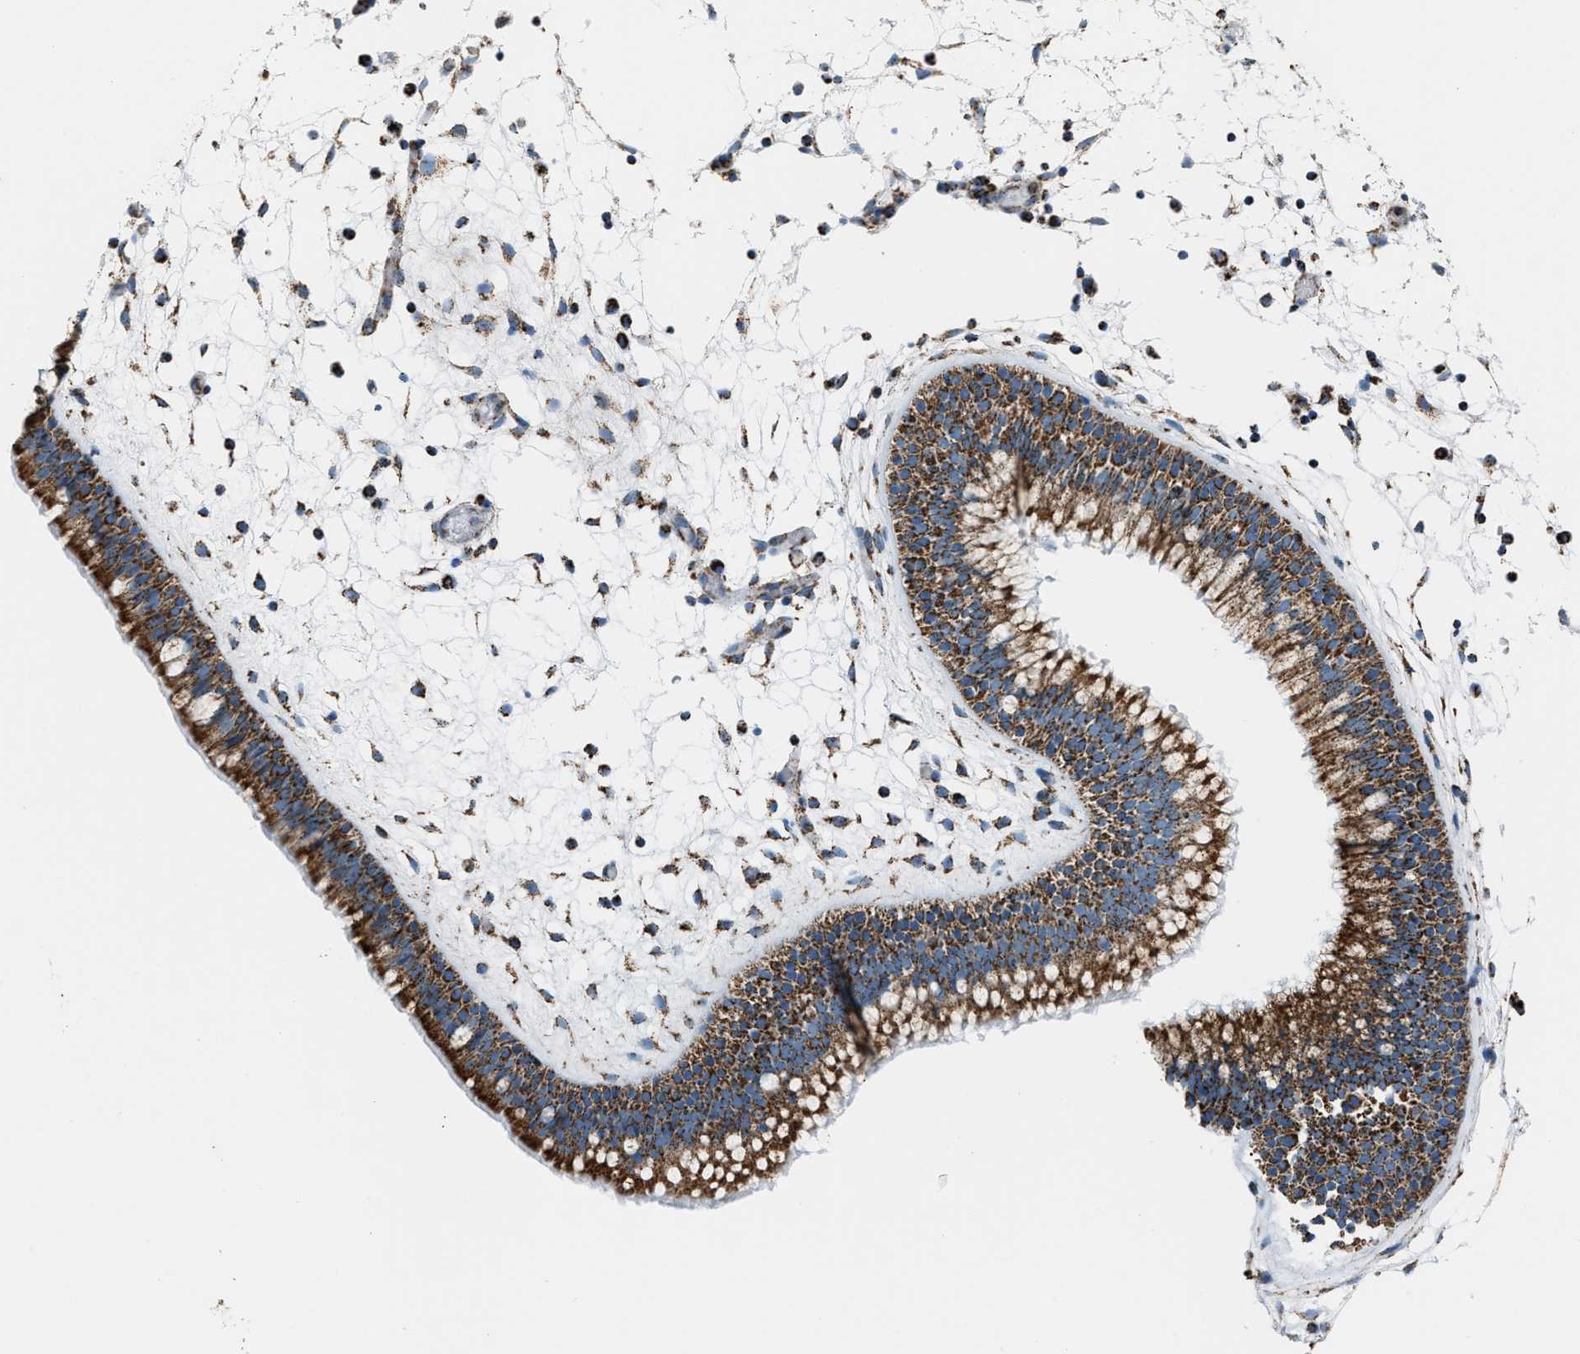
{"staining": {"intensity": "strong", "quantity": ">75%", "location": "cytoplasmic/membranous"}, "tissue": "nasopharynx", "cell_type": "Respiratory epithelial cells", "image_type": "normal", "snomed": [{"axis": "morphology", "description": "Normal tissue, NOS"}, {"axis": "morphology", "description": "Inflammation, NOS"}, {"axis": "topography", "description": "Nasopharynx"}], "caption": "This is a micrograph of immunohistochemistry (IHC) staining of normal nasopharynx, which shows strong positivity in the cytoplasmic/membranous of respiratory epithelial cells.", "gene": "MDH2", "patient": {"sex": "male", "age": 48}}